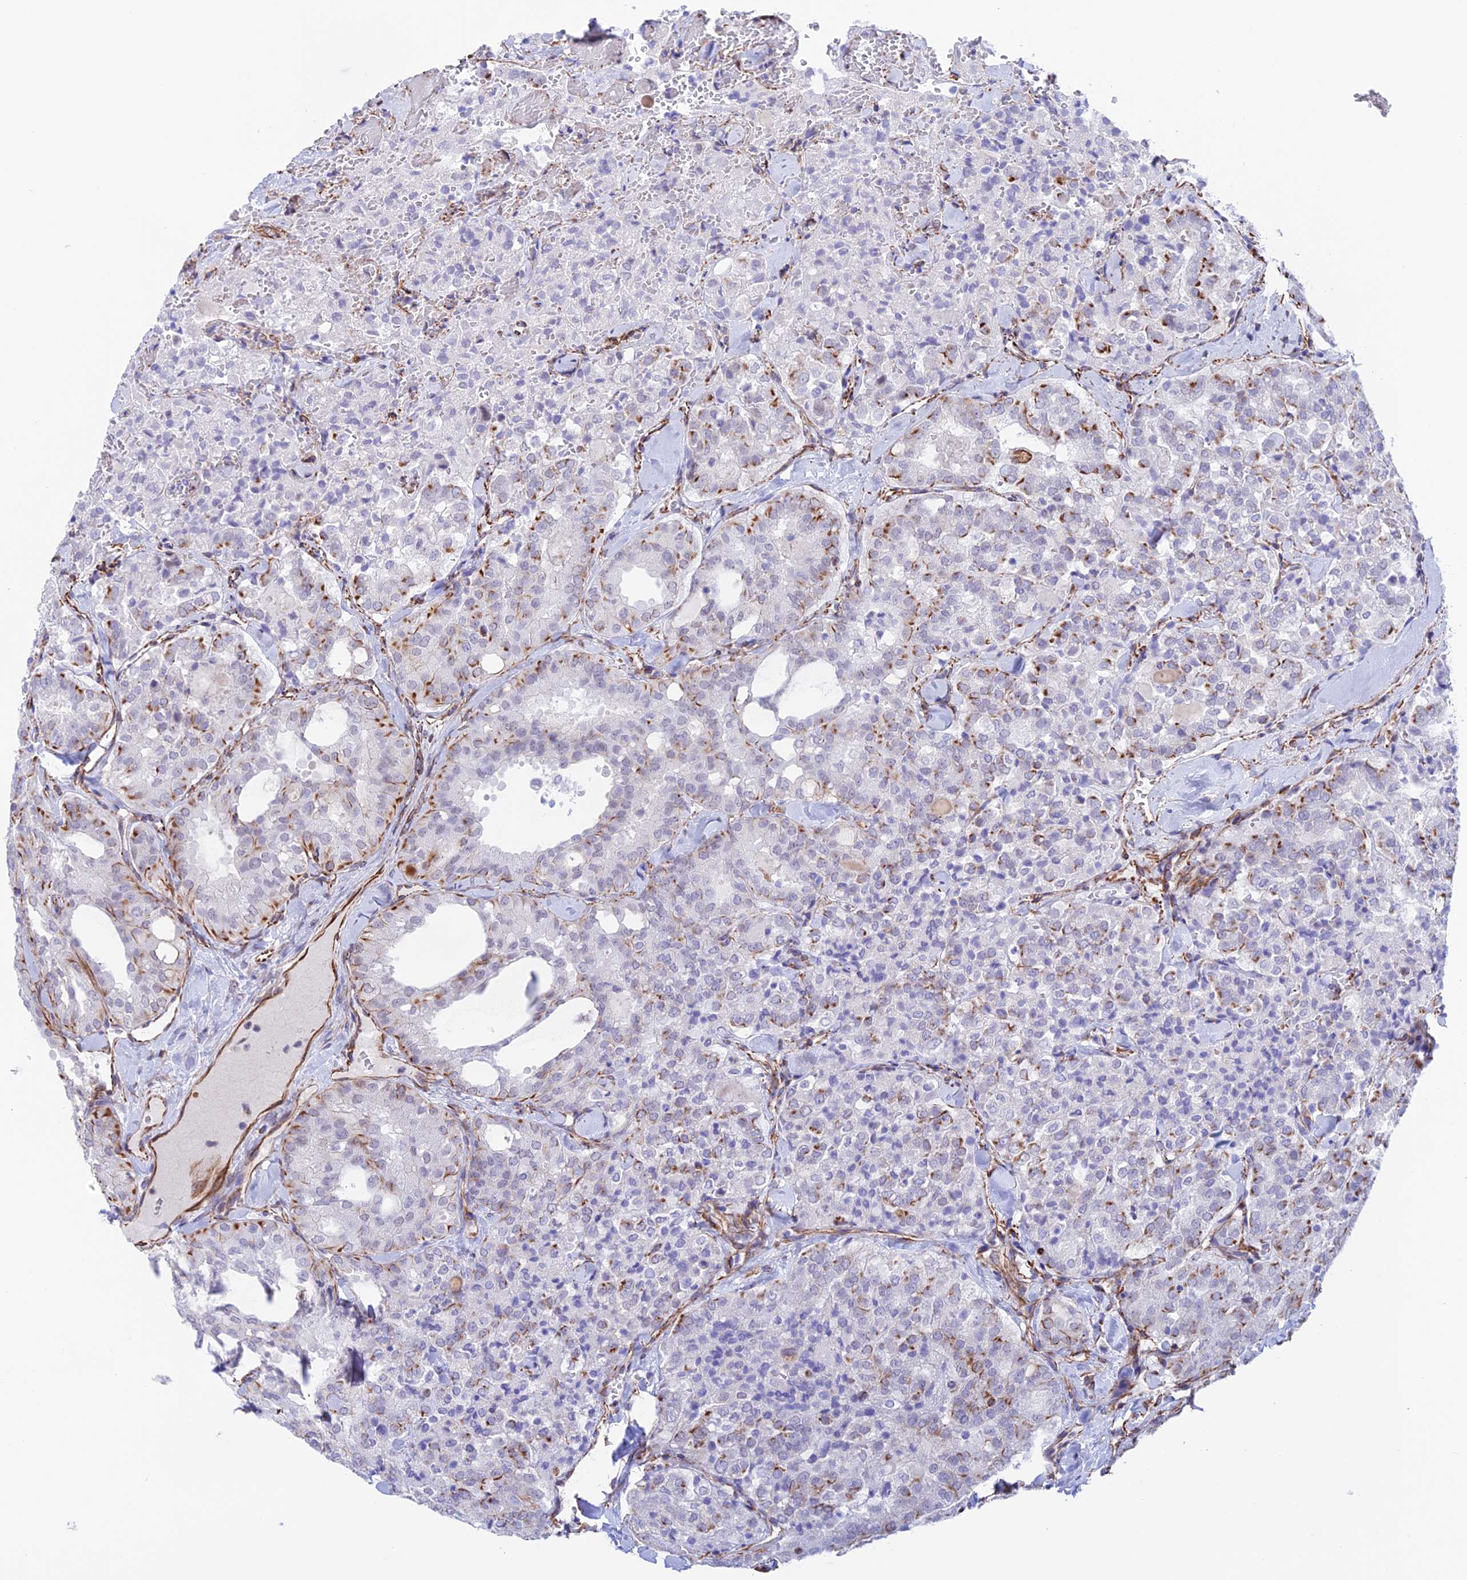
{"staining": {"intensity": "moderate", "quantity": "<25%", "location": "cytoplasmic/membranous"}, "tissue": "thyroid cancer", "cell_type": "Tumor cells", "image_type": "cancer", "snomed": [{"axis": "morphology", "description": "Follicular adenoma carcinoma, NOS"}, {"axis": "topography", "description": "Thyroid gland"}], "caption": "Thyroid cancer (follicular adenoma carcinoma) was stained to show a protein in brown. There is low levels of moderate cytoplasmic/membranous staining in about <25% of tumor cells. The protein is stained brown, and the nuclei are stained in blue (DAB IHC with brightfield microscopy, high magnification).", "gene": "ZNF652", "patient": {"sex": "male", "age": 75}}